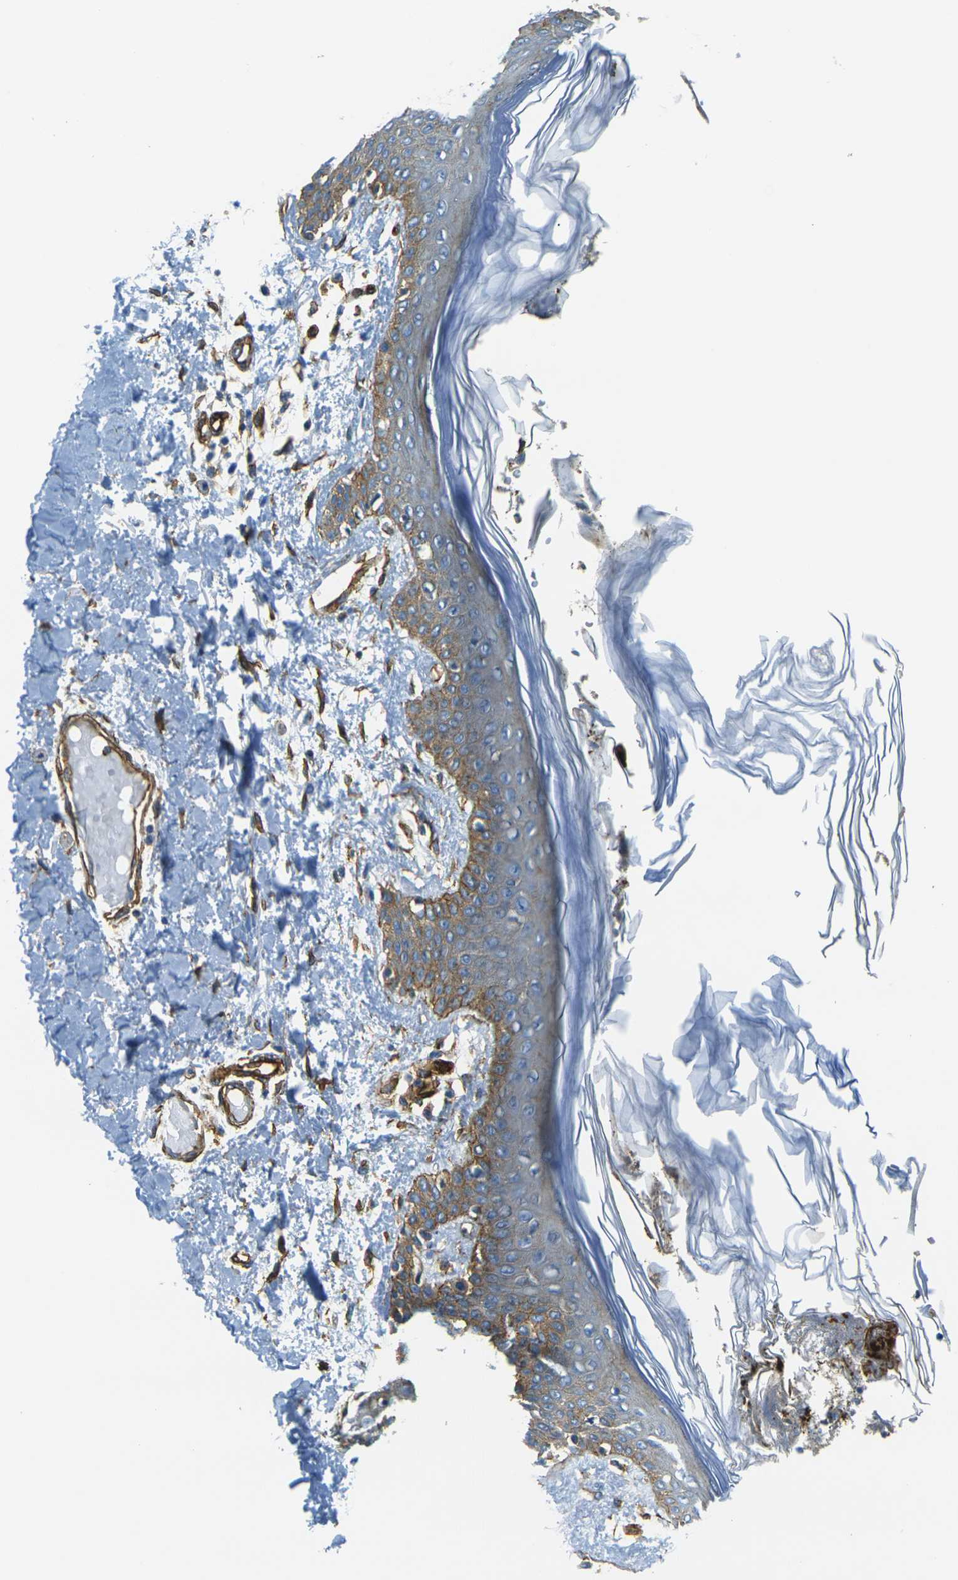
{"staining": {"intensity": "strong", "quantity": ">75%", "location": "cytoplasmic/membranous"}, "tissue": "skin", "cell_type": "Fibroblasts", "image_type": "normal", "snomed": [{"axis": "morphology", "description": "Normal tissue, NOS"}, {"axis": "topography", "description": "Skin"}], "caption": "Fibroblasts demonstrate high levels of strong cytoplasmic/membranous positivity in about >75% of cells in unremarkable skin.", "gene": "EPHA7", "patient": {"sex": "male", "age": 53}}